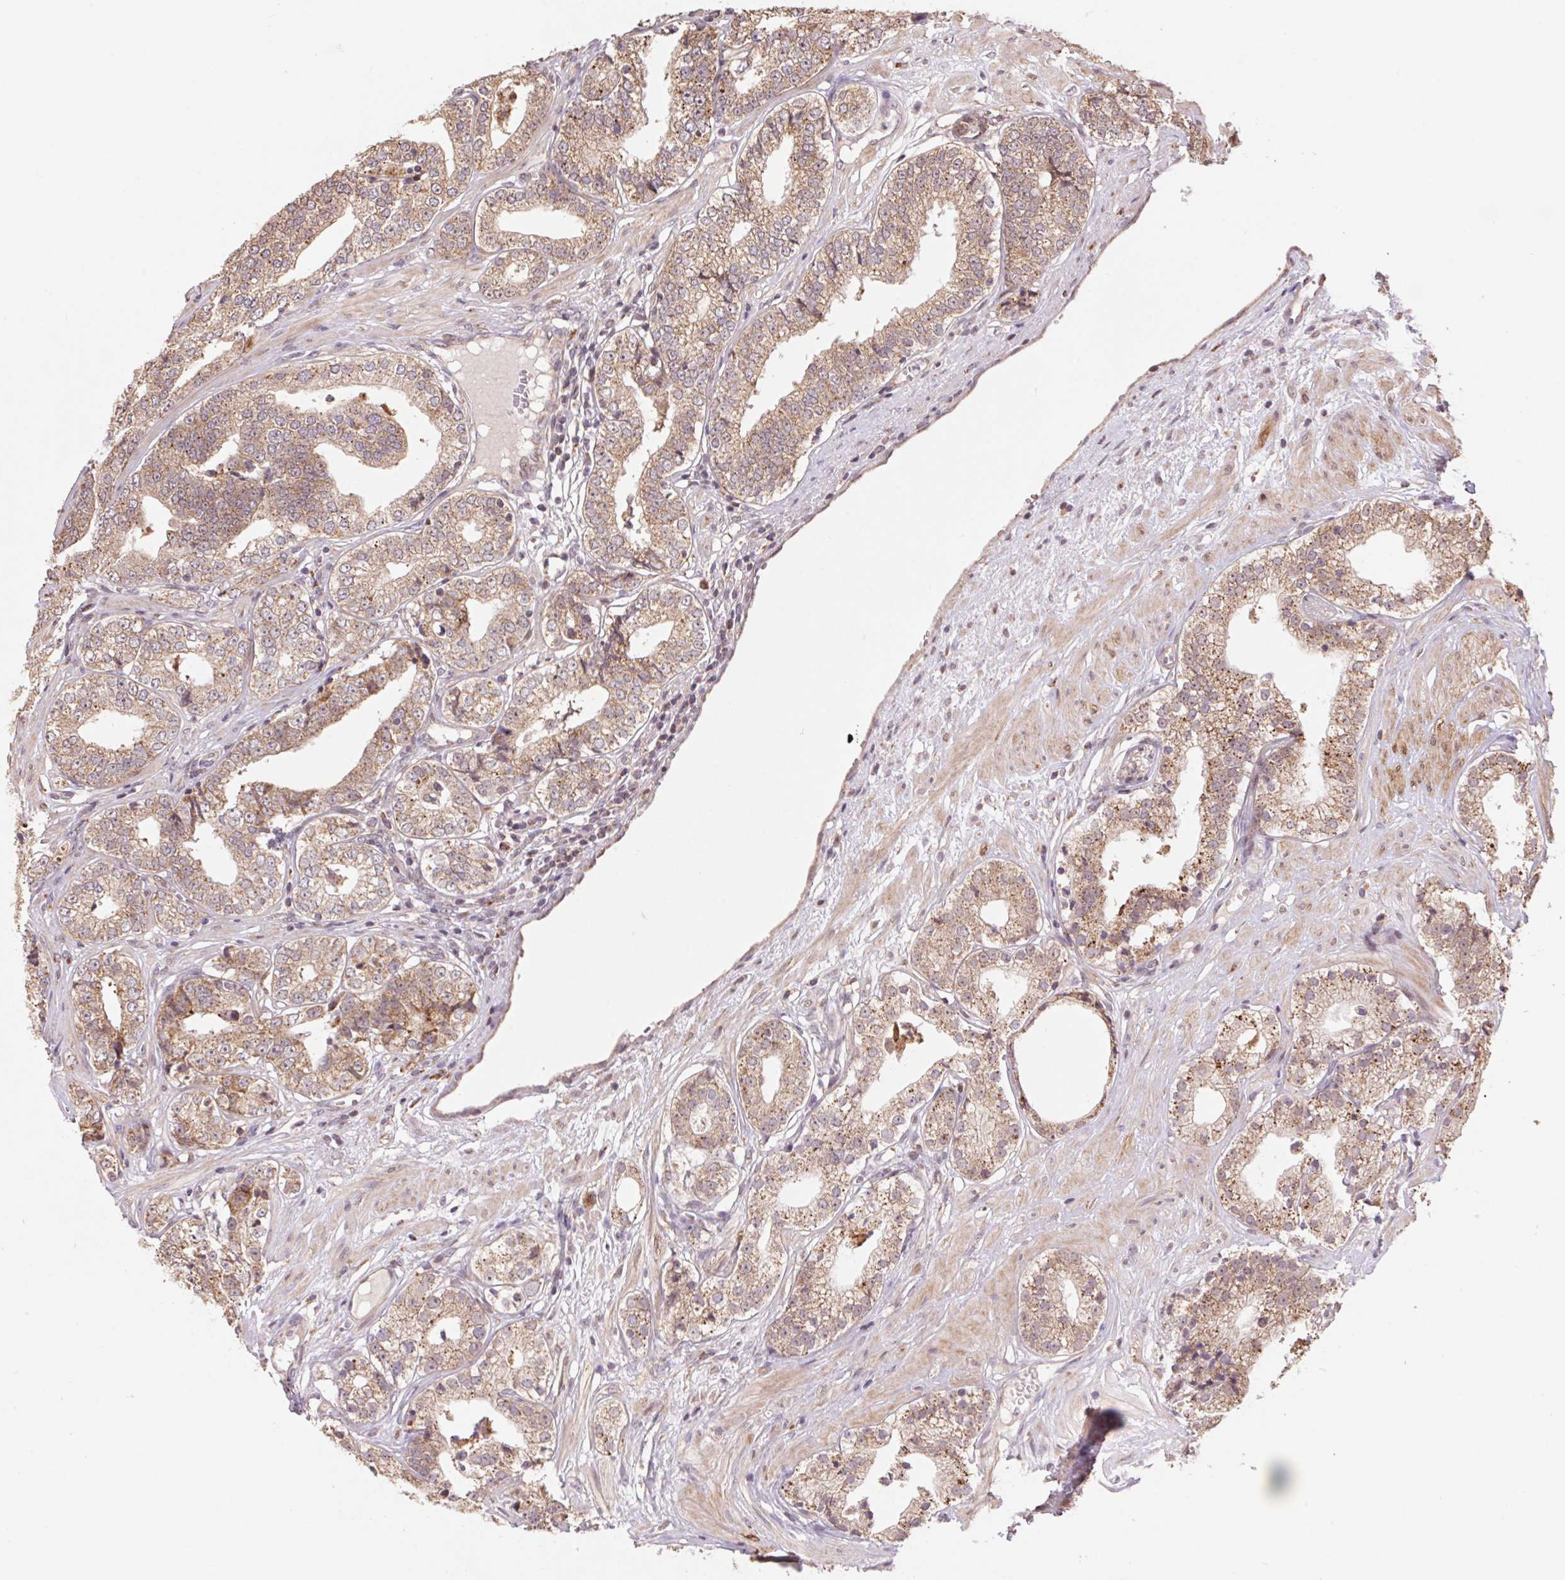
{"staining": {"intensity": "weak", "quantity": ">75%", "location": "cytoplasmic/membranous"}, "tissue": "prostate cancer", "cell_type": "Tumor cells", "image_type": "cancer", "snomed": [{"axis": "morphology", "description": "Adenocarcinoma, Low grade"}, {"axis": "topography", "description": "Prostate"}], "caption": "This micrograph shows IHC staining of prostate cancer (low-grade adenocarcinoma), with low weak cytoplasmic/membranous staining in approximately >75% of tumor cells.", "gene": "PDHA1", "patient": {"sex": "male", "age": 60}}